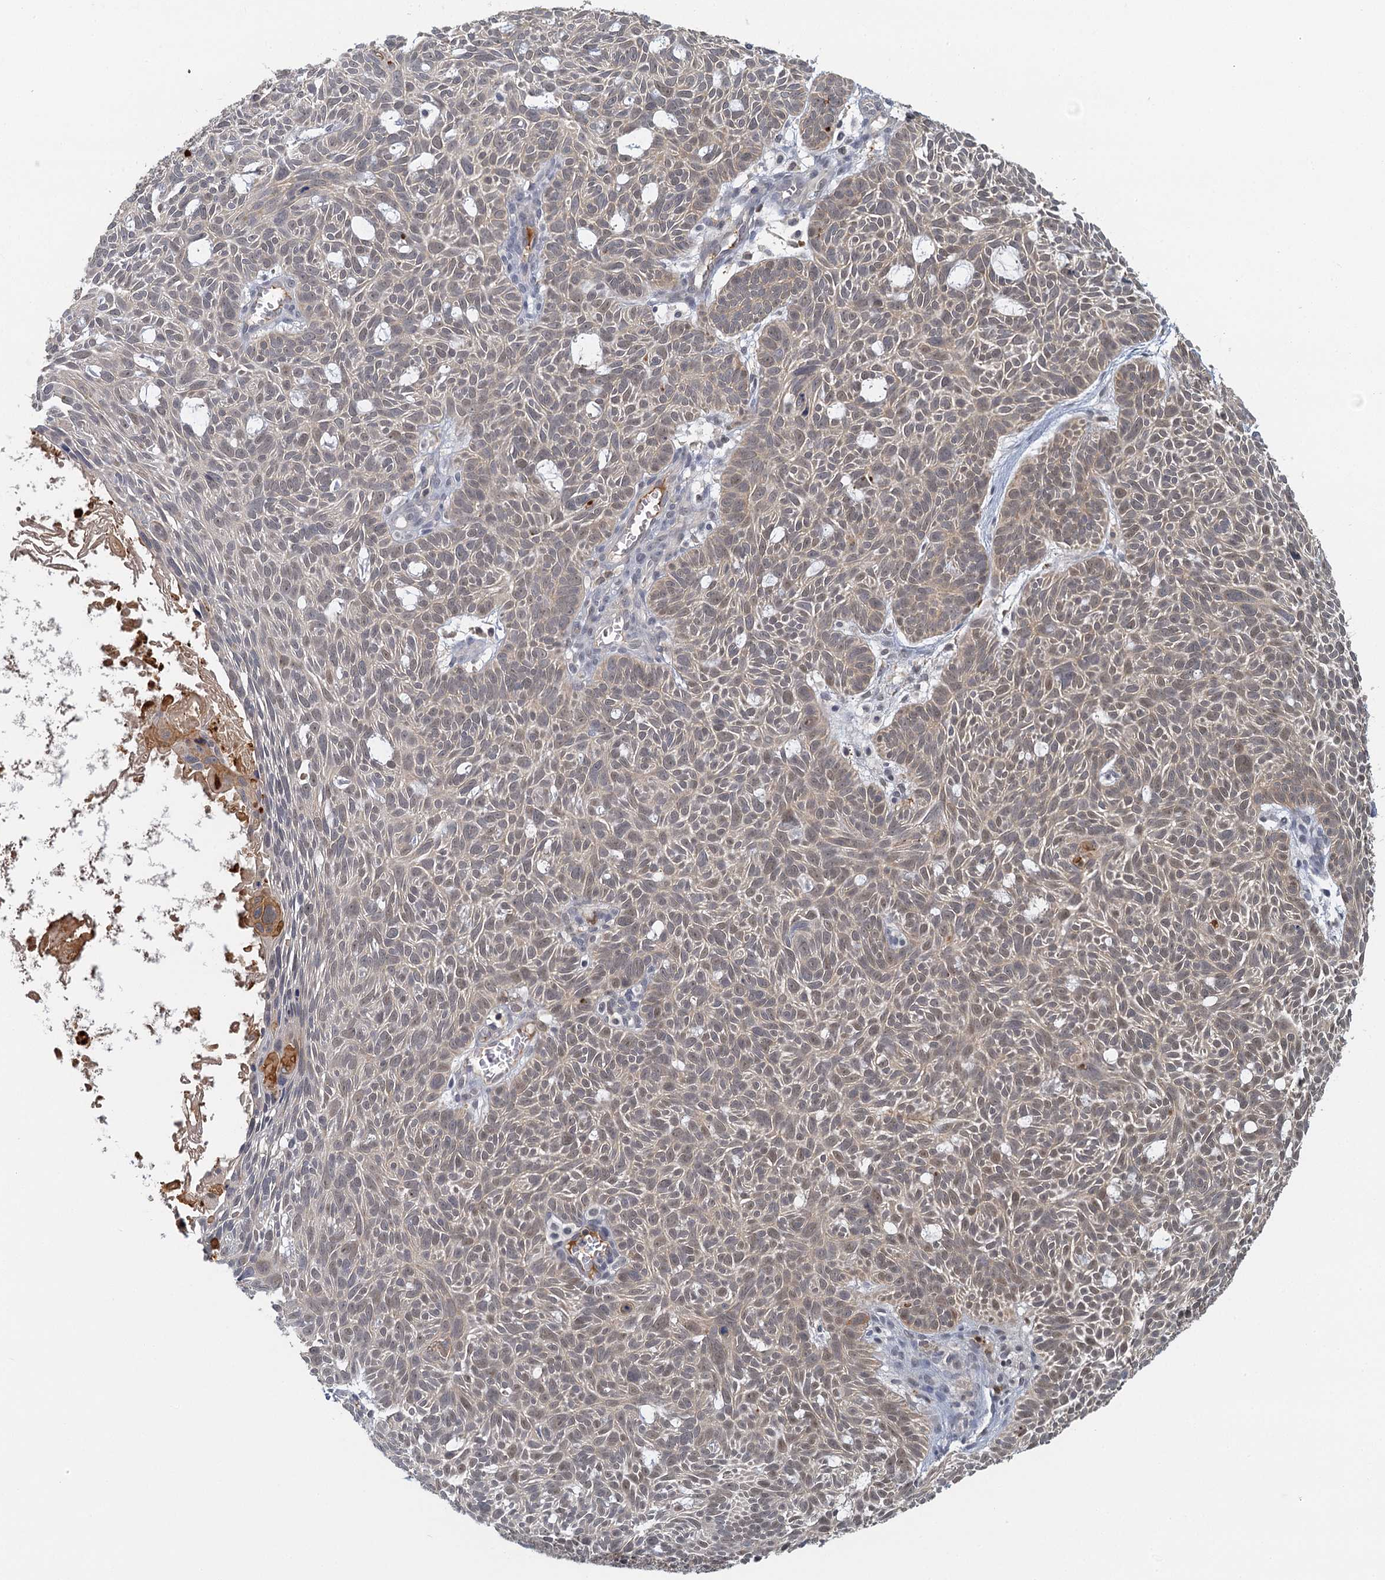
{"staining": {"intensity": "weak", "quantity": "25%-75%", "location": "nuclear"}, "tissue": "skin cancer", "cell_type": "Tumor cells", "image_type": "cancer", "snomed": [{"axis": "morphology", "description": "Basal cell carcinoma"}, {"axis": "topography", "description": "Skin"}], "caption": "Protein staining of basal cell carcinoma (skin) tissue exhibits weak nuclear expression in approximately 25%-75% of tumor cells.", "gene": "GPATCH11", "patient": {"sex": "male", "age": 69}}